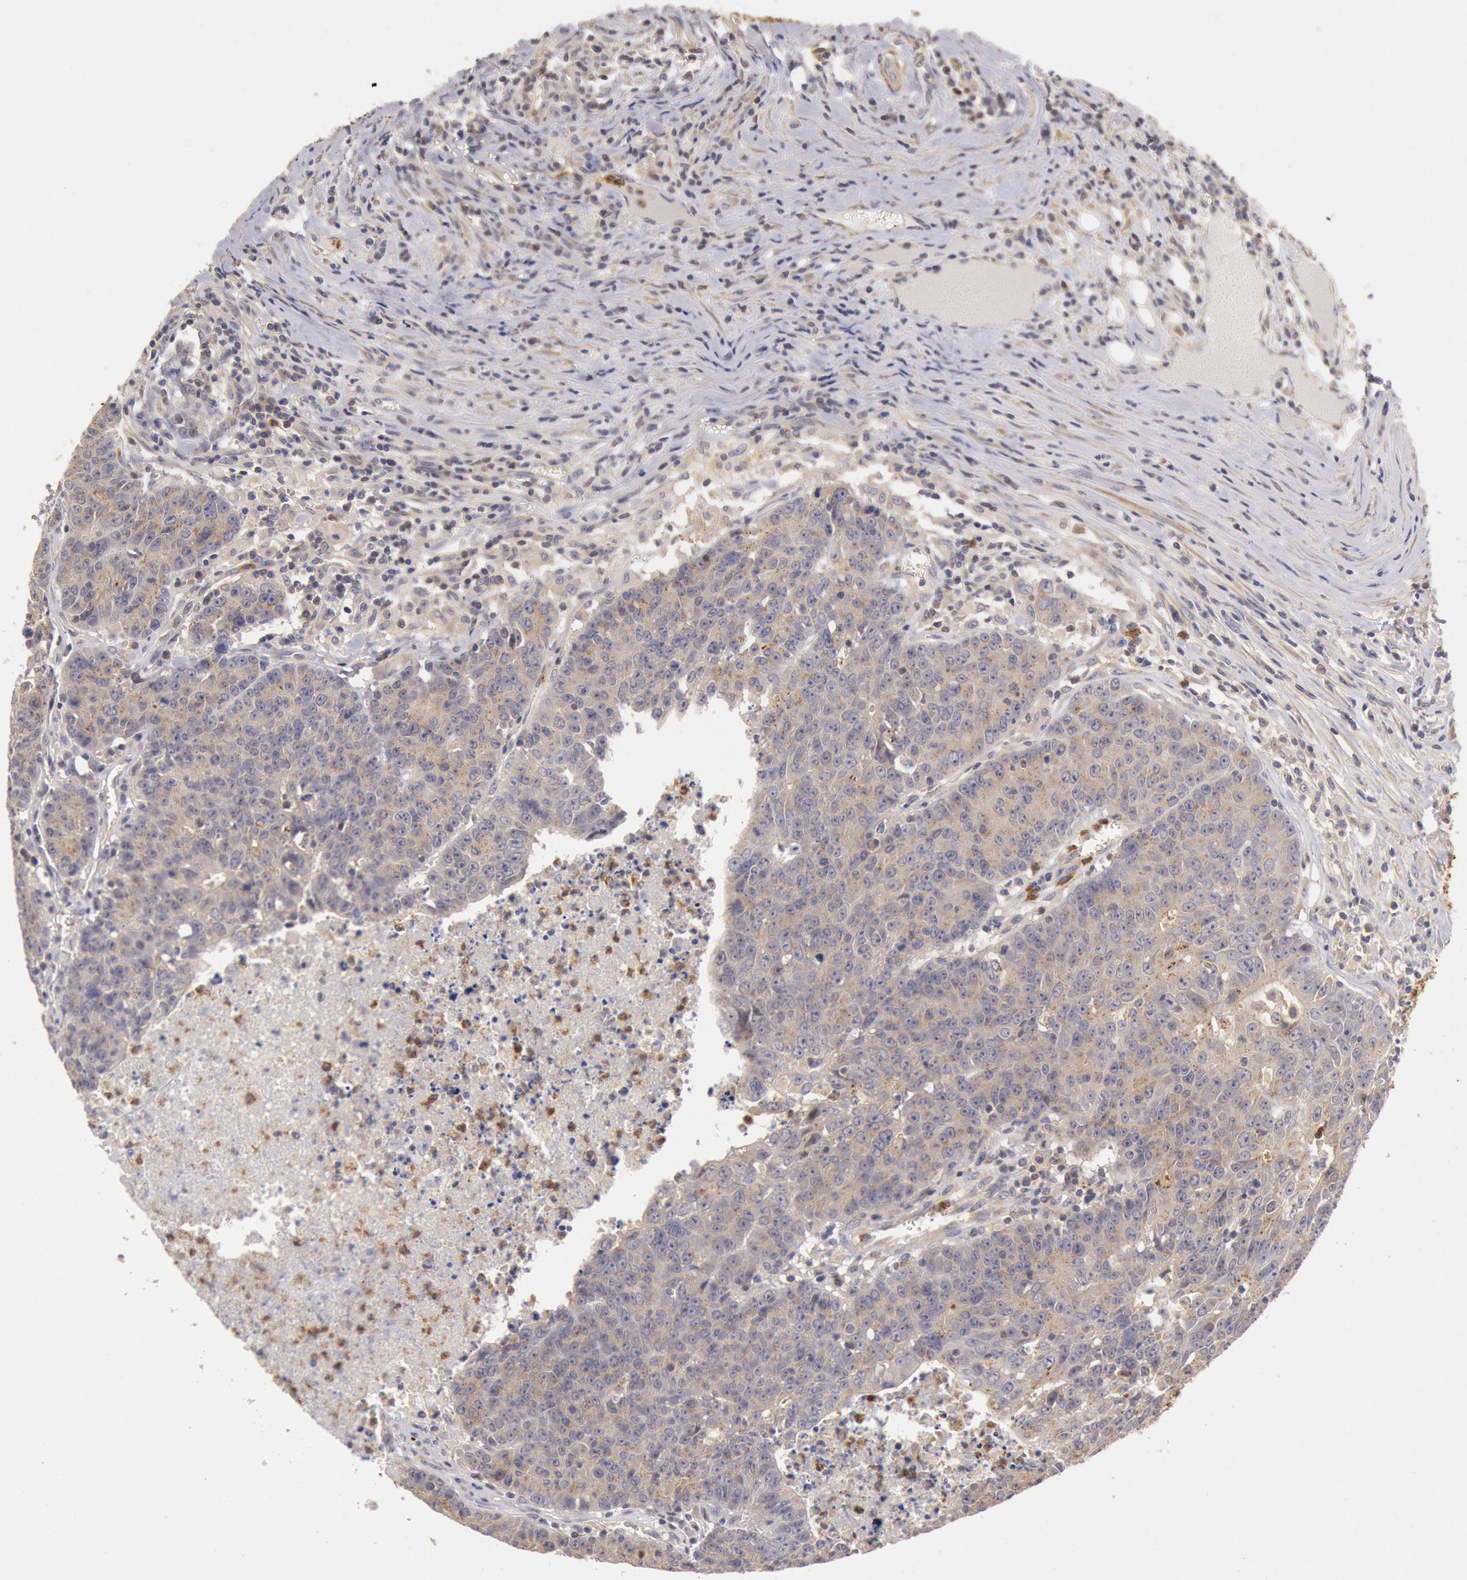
{"staining": {"intensity": "weak", "quantity": ">75%", "location": "cytoplasmic/membranous"}, "tissue": "colorectal cancer", "cell_type": "Tumor cells", "image_type": "cancer", "snomed": [{"axis": "morphology", "description": "Adenocarcinoma, NOS"}, {"axis": "topography", "description": "Colon"}], "caption": "Human colorectal cancer stained with a brown dye displays weak cytoplasmic/membranous positive expression in approximately >75% of tumor cells.", "gene": "TMED8", "patient": {"sex": "female", "age": 53}}